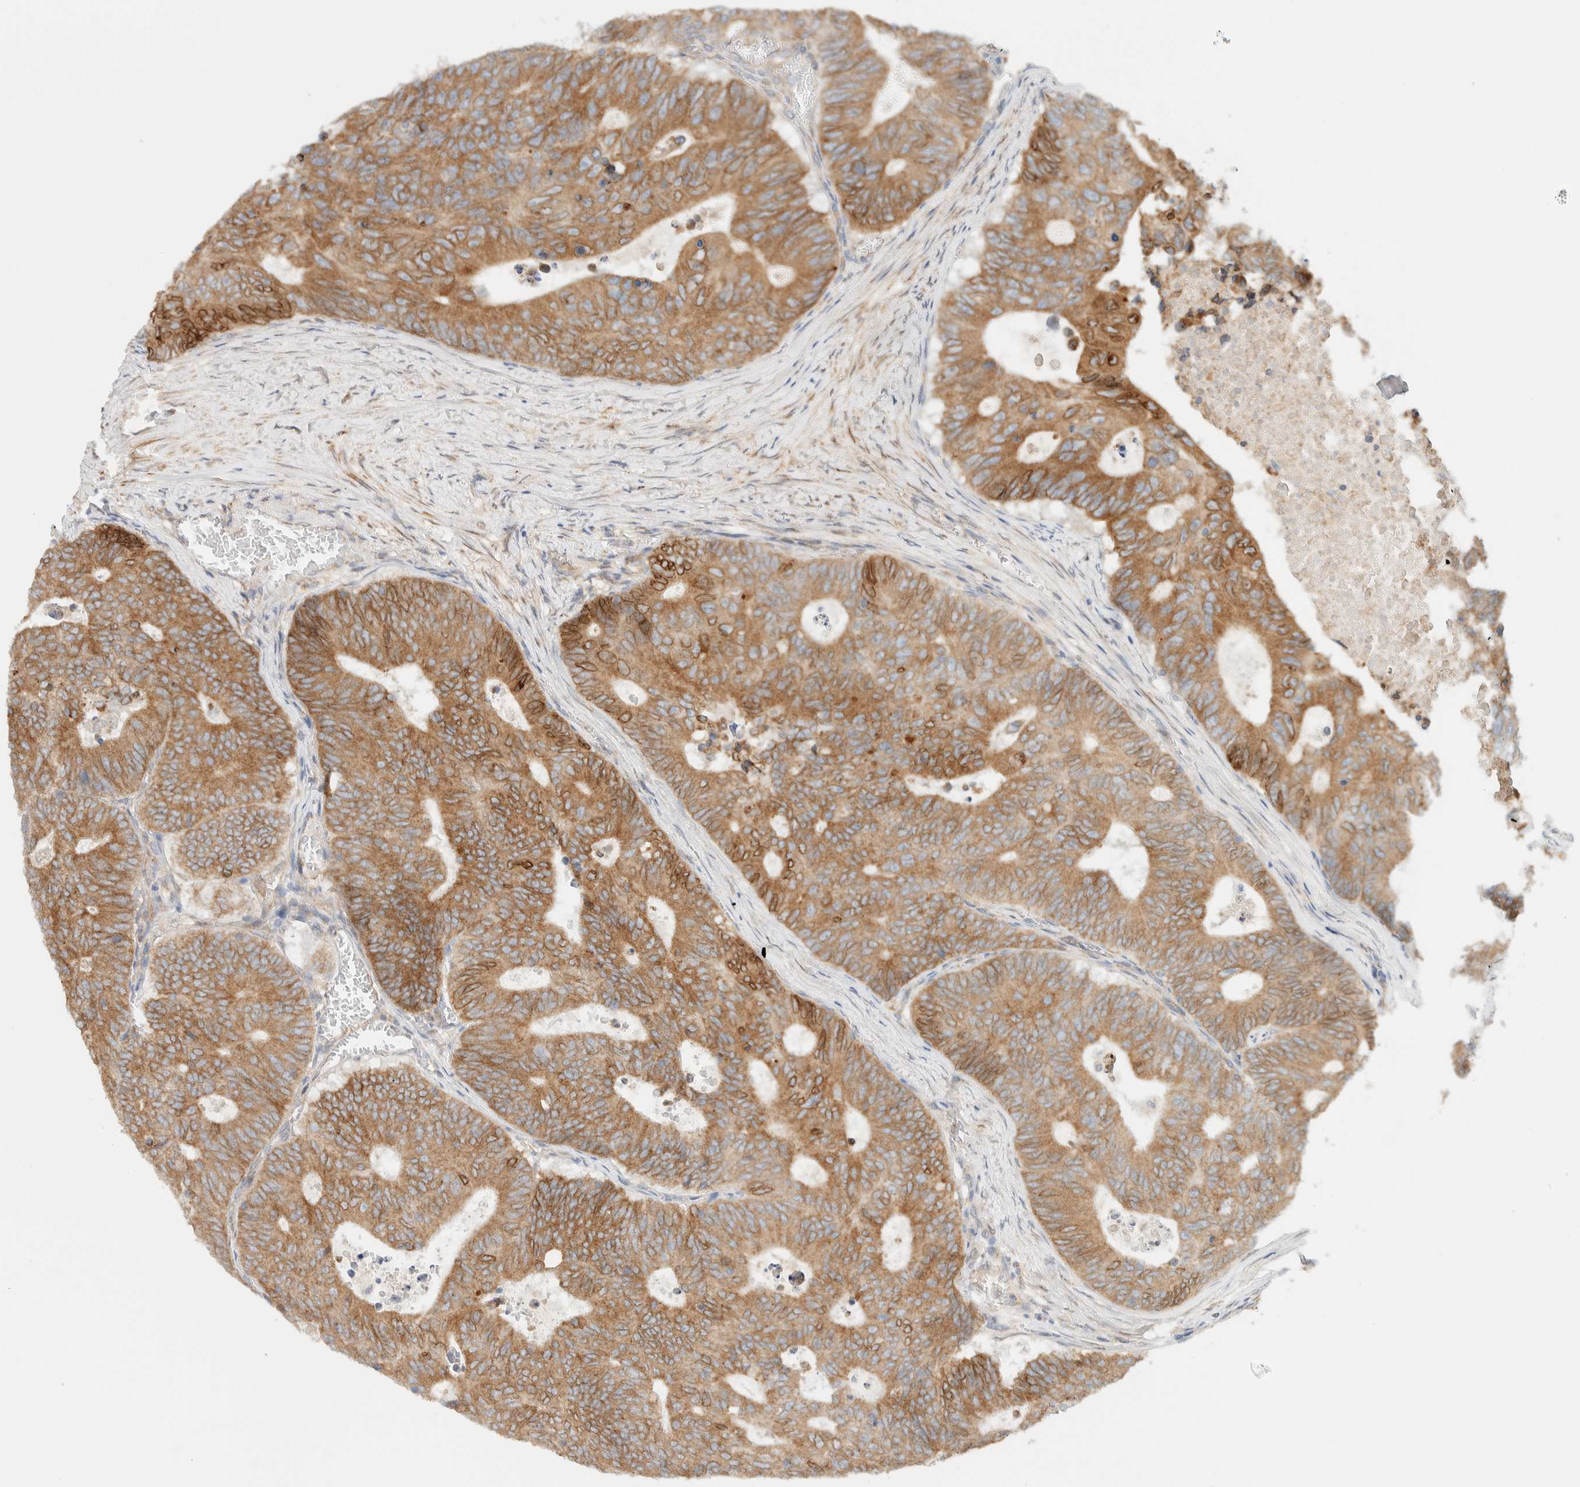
{"staining": {"intensity": "moderate", "quantity": ">75%", "location": "cytoplasmic/membranous"}, "tissue": "colorectal cancer", "cell_type": "Tumor cells", "image_type": "cancer", "snomed": [{"axis": "morphology", "description": "Adenocarcinoma, NOS"}, {"axis": "topography", "description": "Colon"}], "caption": "There is medium levels of moderate cytoplasmic/membranous staining in tumor cells of adenocarcinoma (colorectal), as demonstrated by immunohistochemical staining (brown color).", "gene": "NT5C", "patient": {"sex": "male", "age": 87}}